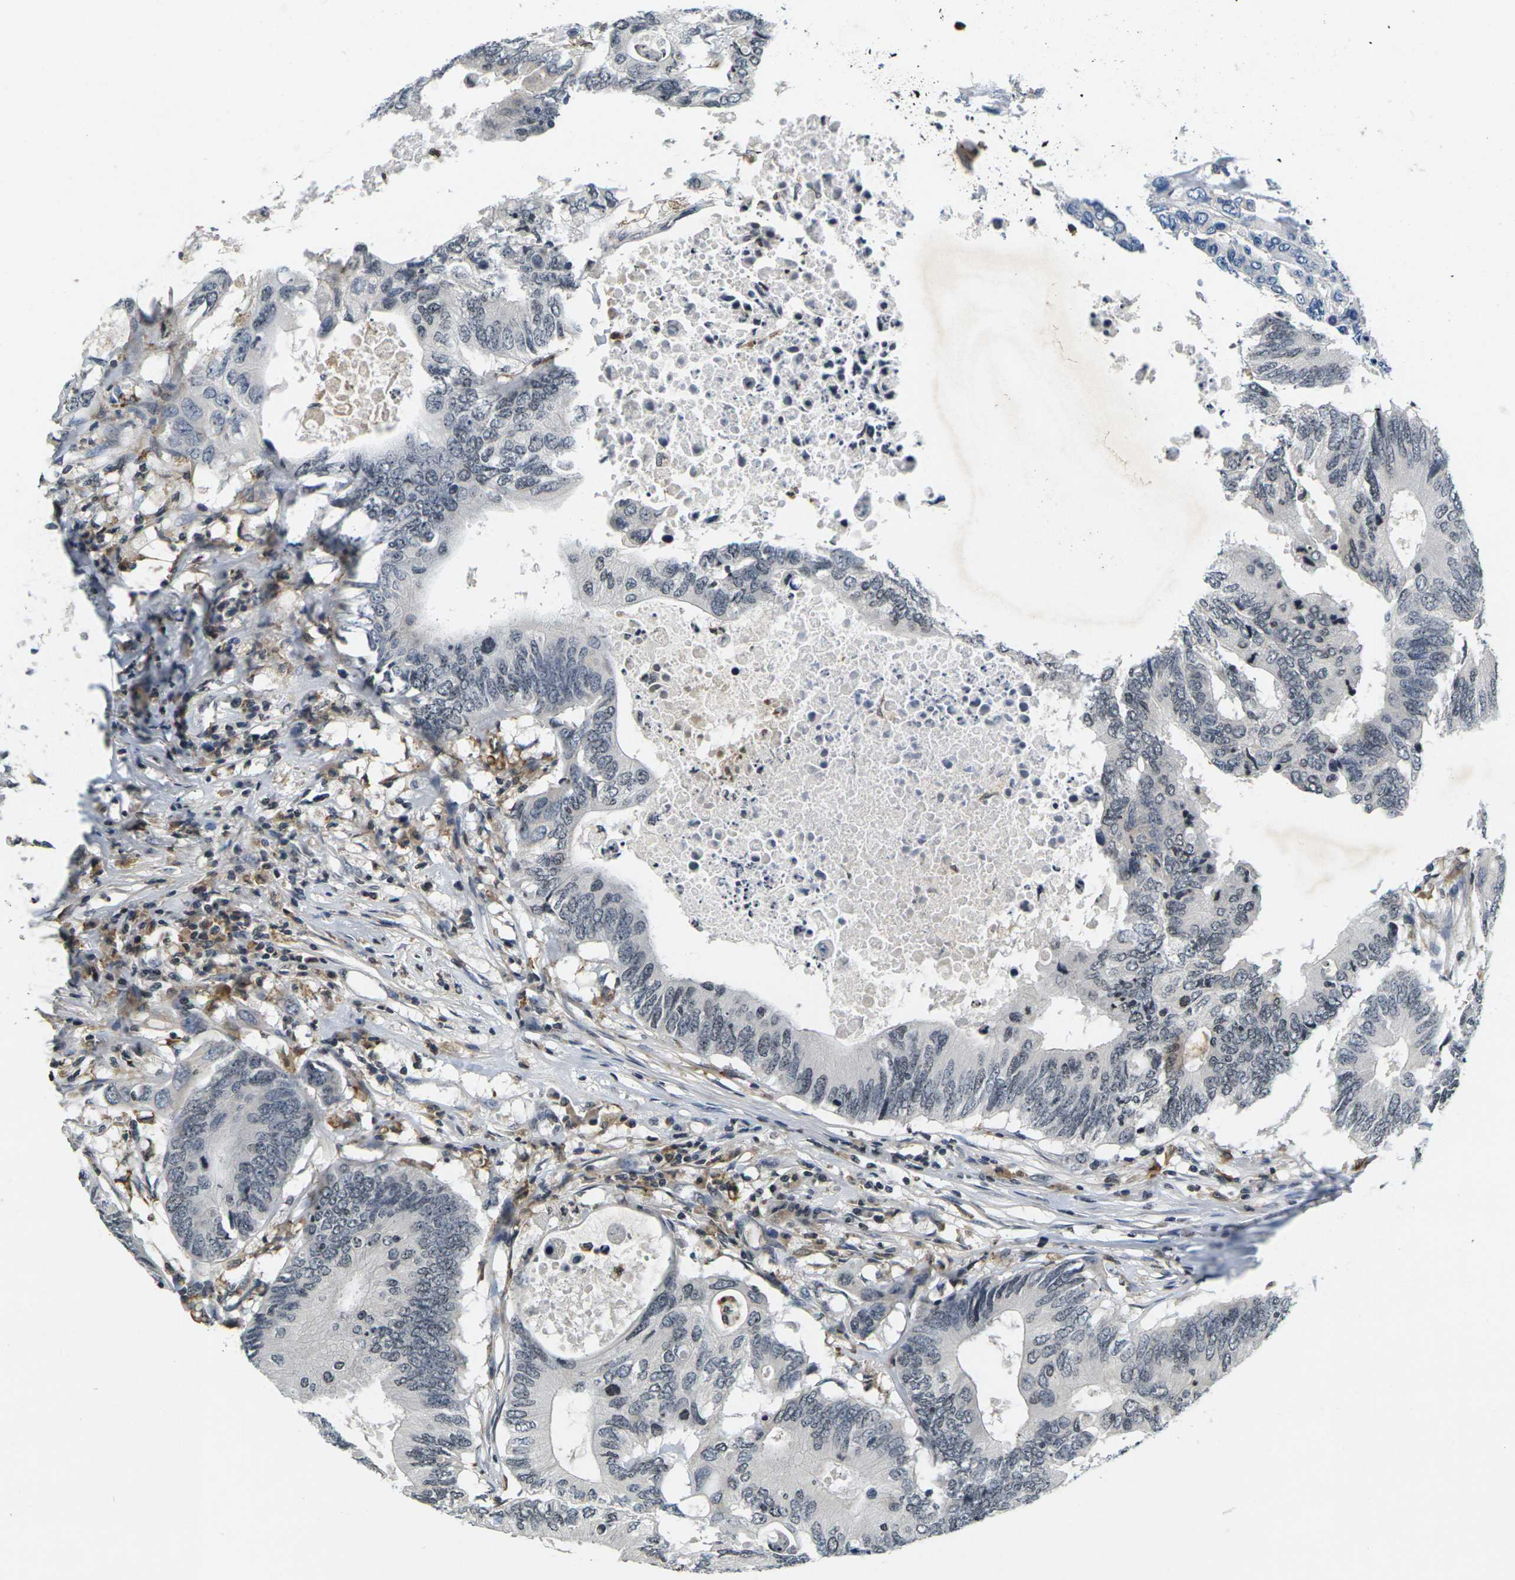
{"staining": {"intensity": "negative", "quantity": "none", "location": "none"}, "tissue": "colorectal cancer", "cell_type": "Tumor cells", "image_type": "cancer", "snomed": [{"axis": "morphology", "description": "Adenocarcinoma, NOS"}, {"axis": "topography", "description": "Colon"}], "caption": "This is an IHC image of human colorectal cancer (adenocarcinoma). There is no staining in tumor cells.", "gene": "C1QC", "patient": {"sex": "male", "age": 71}}